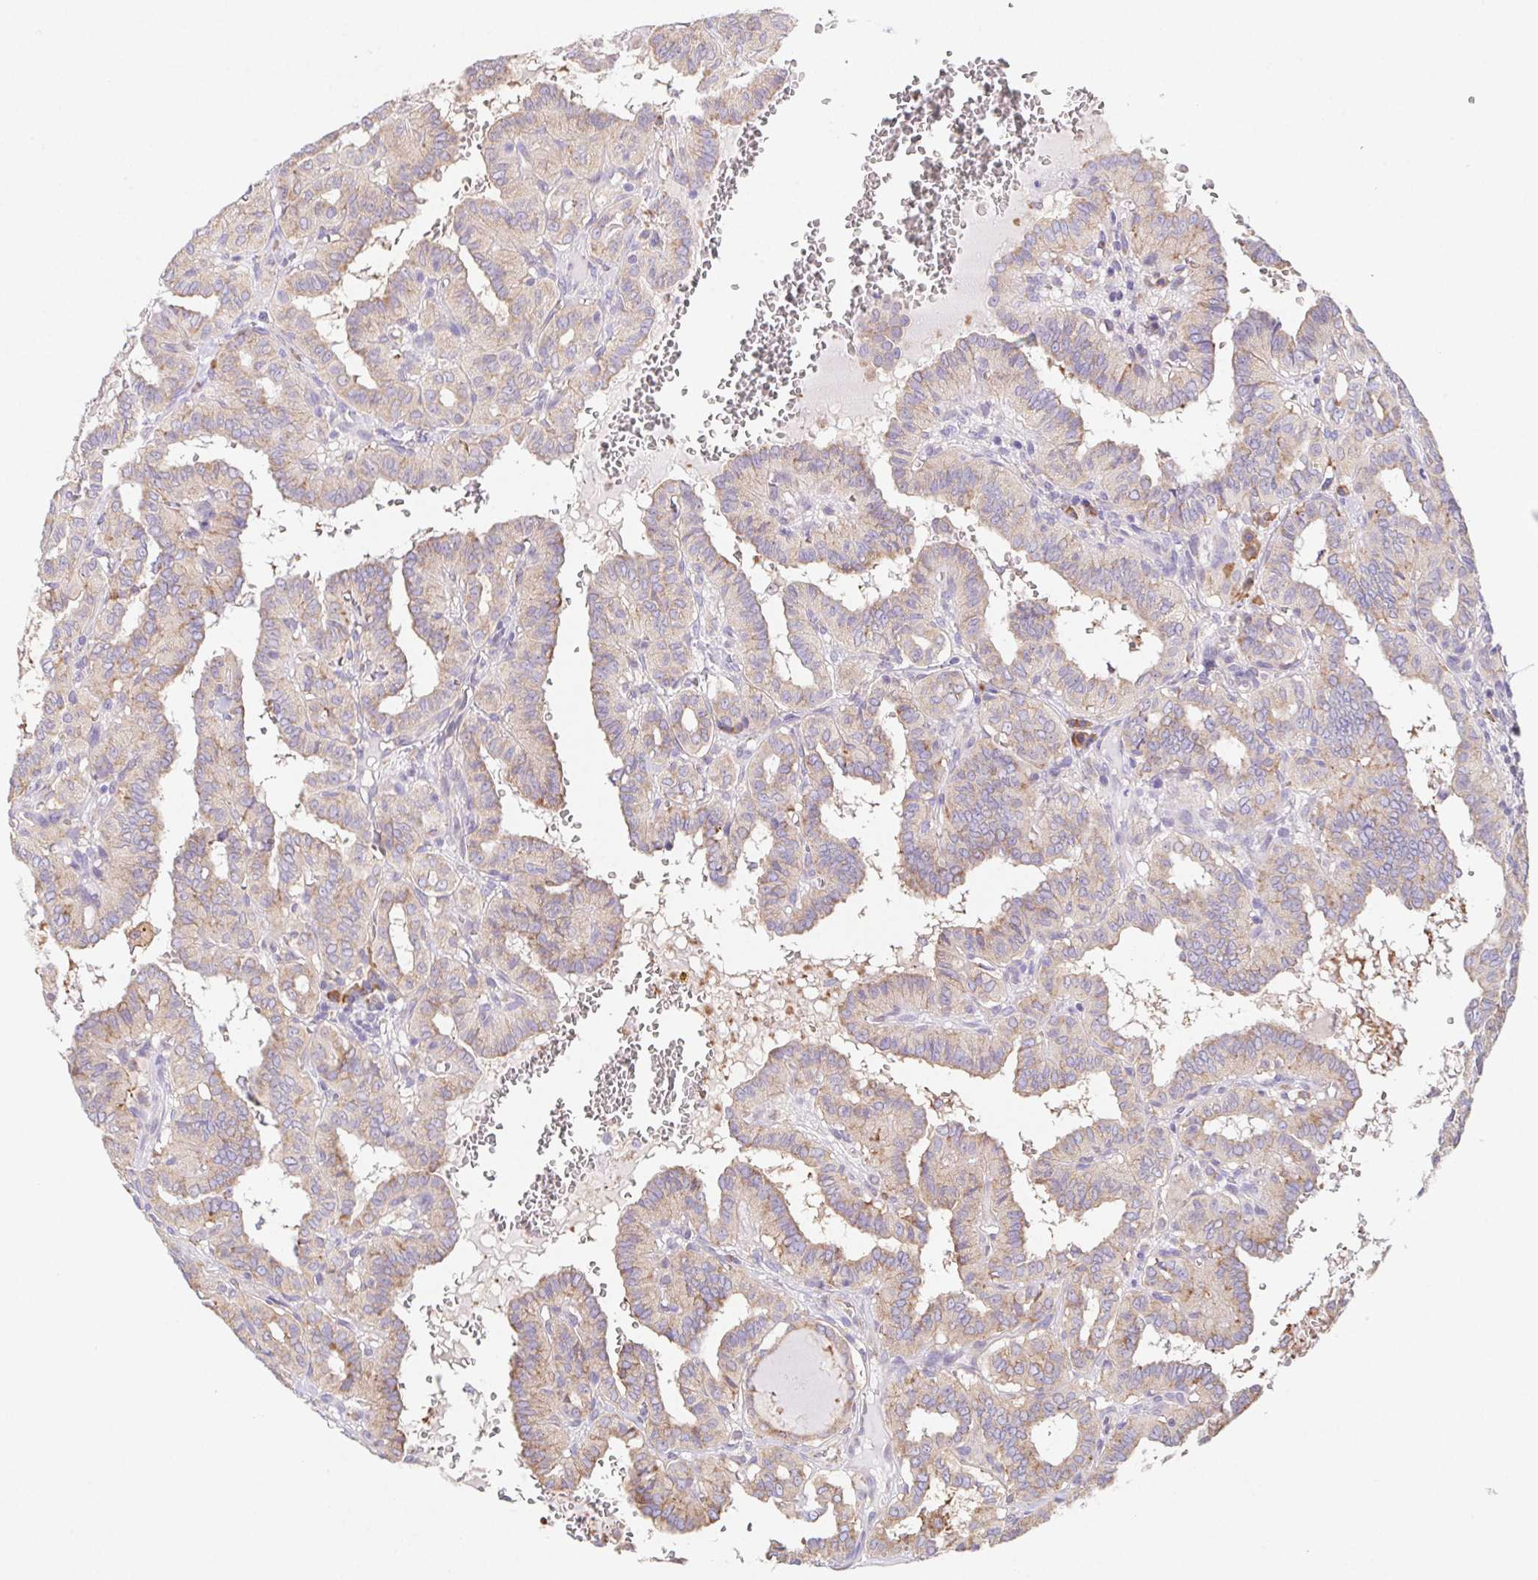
{"staining": {"intensity": "weak", "quantity": ">75%", "location": "cytoplasmic/membranous"}, "tissue": "thyroid cancer", "cell_type": "Tumor cells", "image_type": "cancer", "snomed": [{"axis": "morphology", "description": "Papillary adenocarcinoma, NOS"}, {"axis": "topography", "description": "Thyroid gland"}], "caption": "Protein expression analysis of human thyroid papillary adenocarcinoma reveals weak cytoplasmic/membranous staining in about >75% of tumor cells. (IHC, brightfield microscopy, high magnification).", "gene": "ADAM8", "patient": {"sex": "female", "age": 21}}